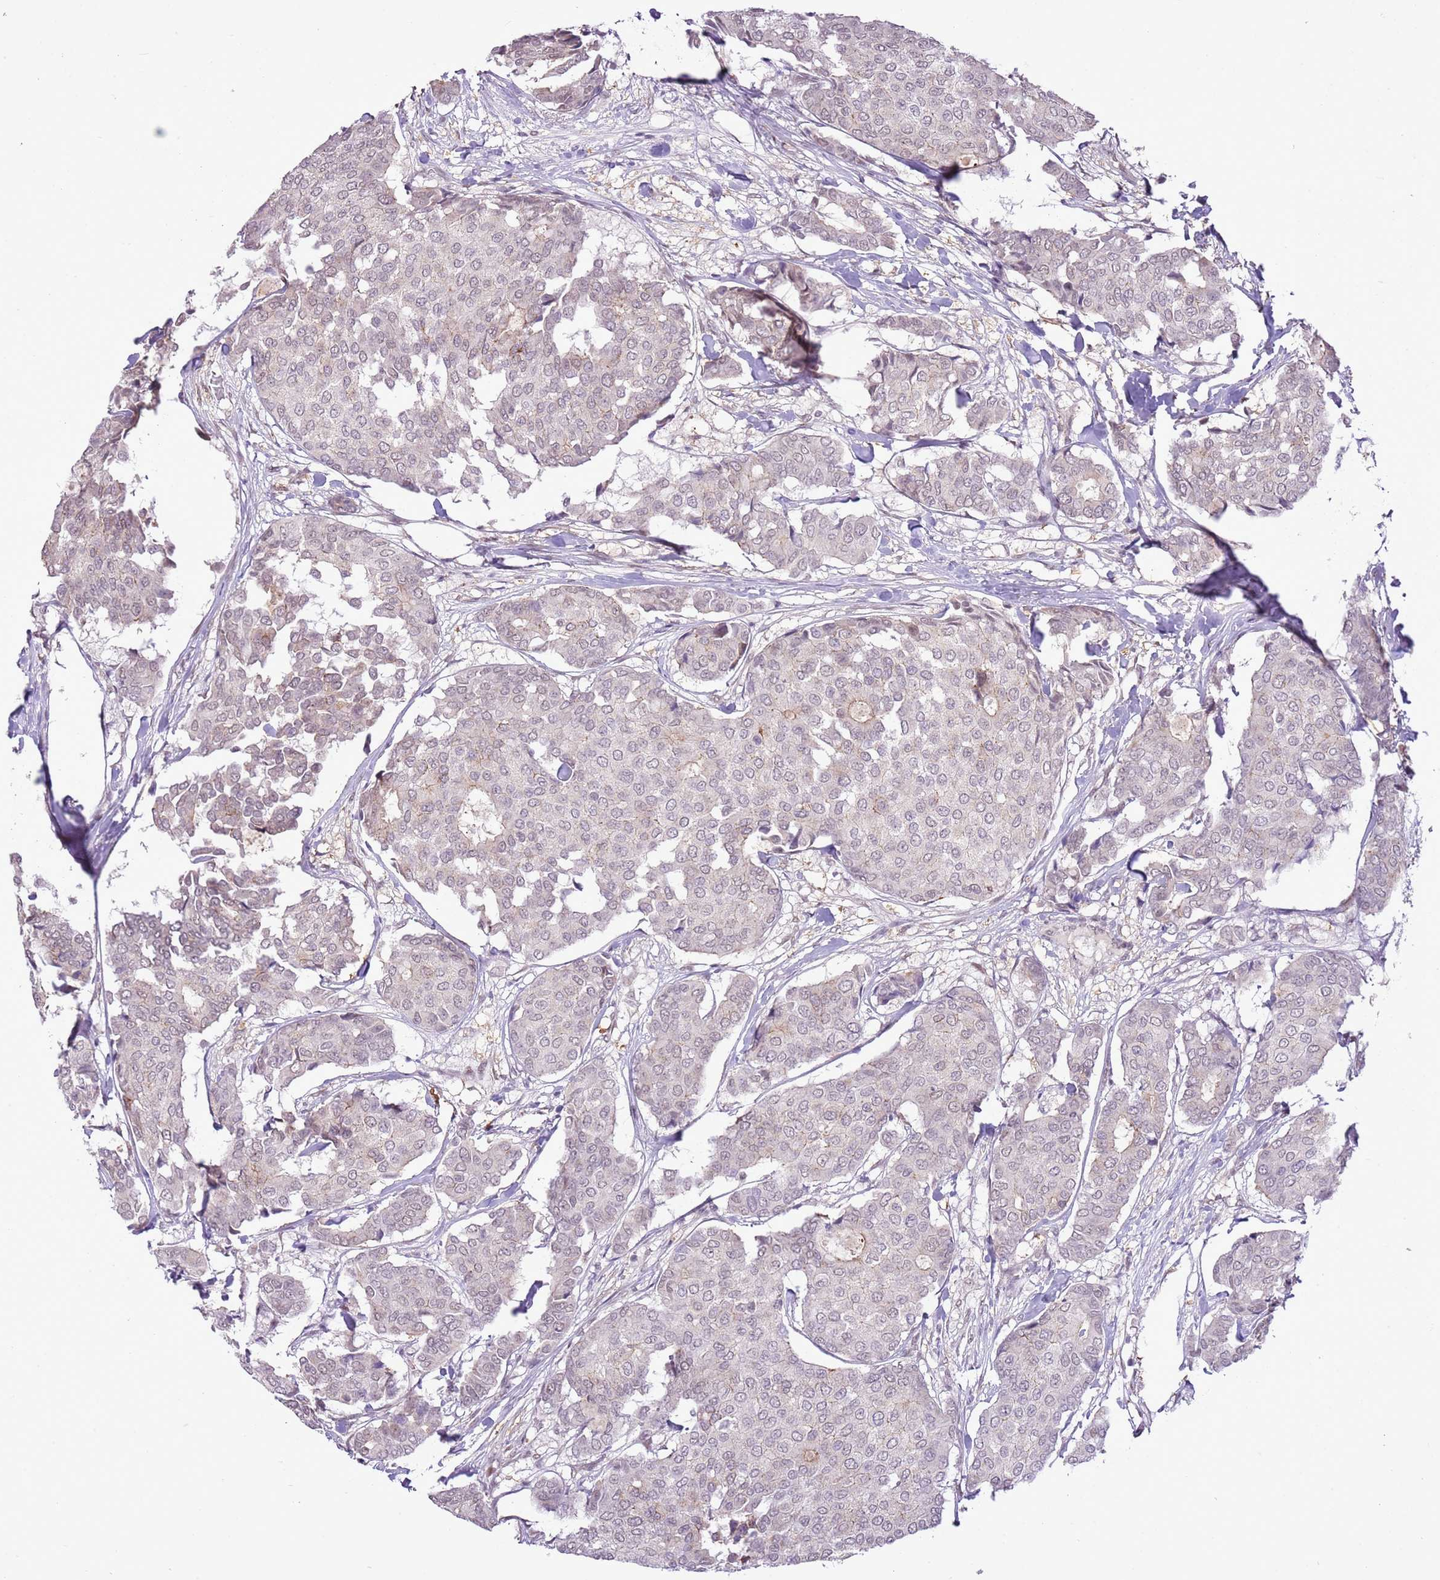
{"staining": {"intensity": "weak", "quantity": "25%-75%", "location": "nuclear"}, "tissue": "breast cancer", "cell_type": "Tumor cells", "image_type": "cancer", "snomed": [{"axis": "morphology", "description": "Duct carcinoma"}, {"axis": "topography", "description": "Breast"}], "caption": "DAB immunohistochemical staining of intraductal carcinoma (breast) shows weak nuclear protein expression in approximately 25%-75% of tumor cells. (DAB IHC with brightfield microscopy, high magnification).", "gene": "NACC2", "patient": {"sex": "female", "age": 75}}